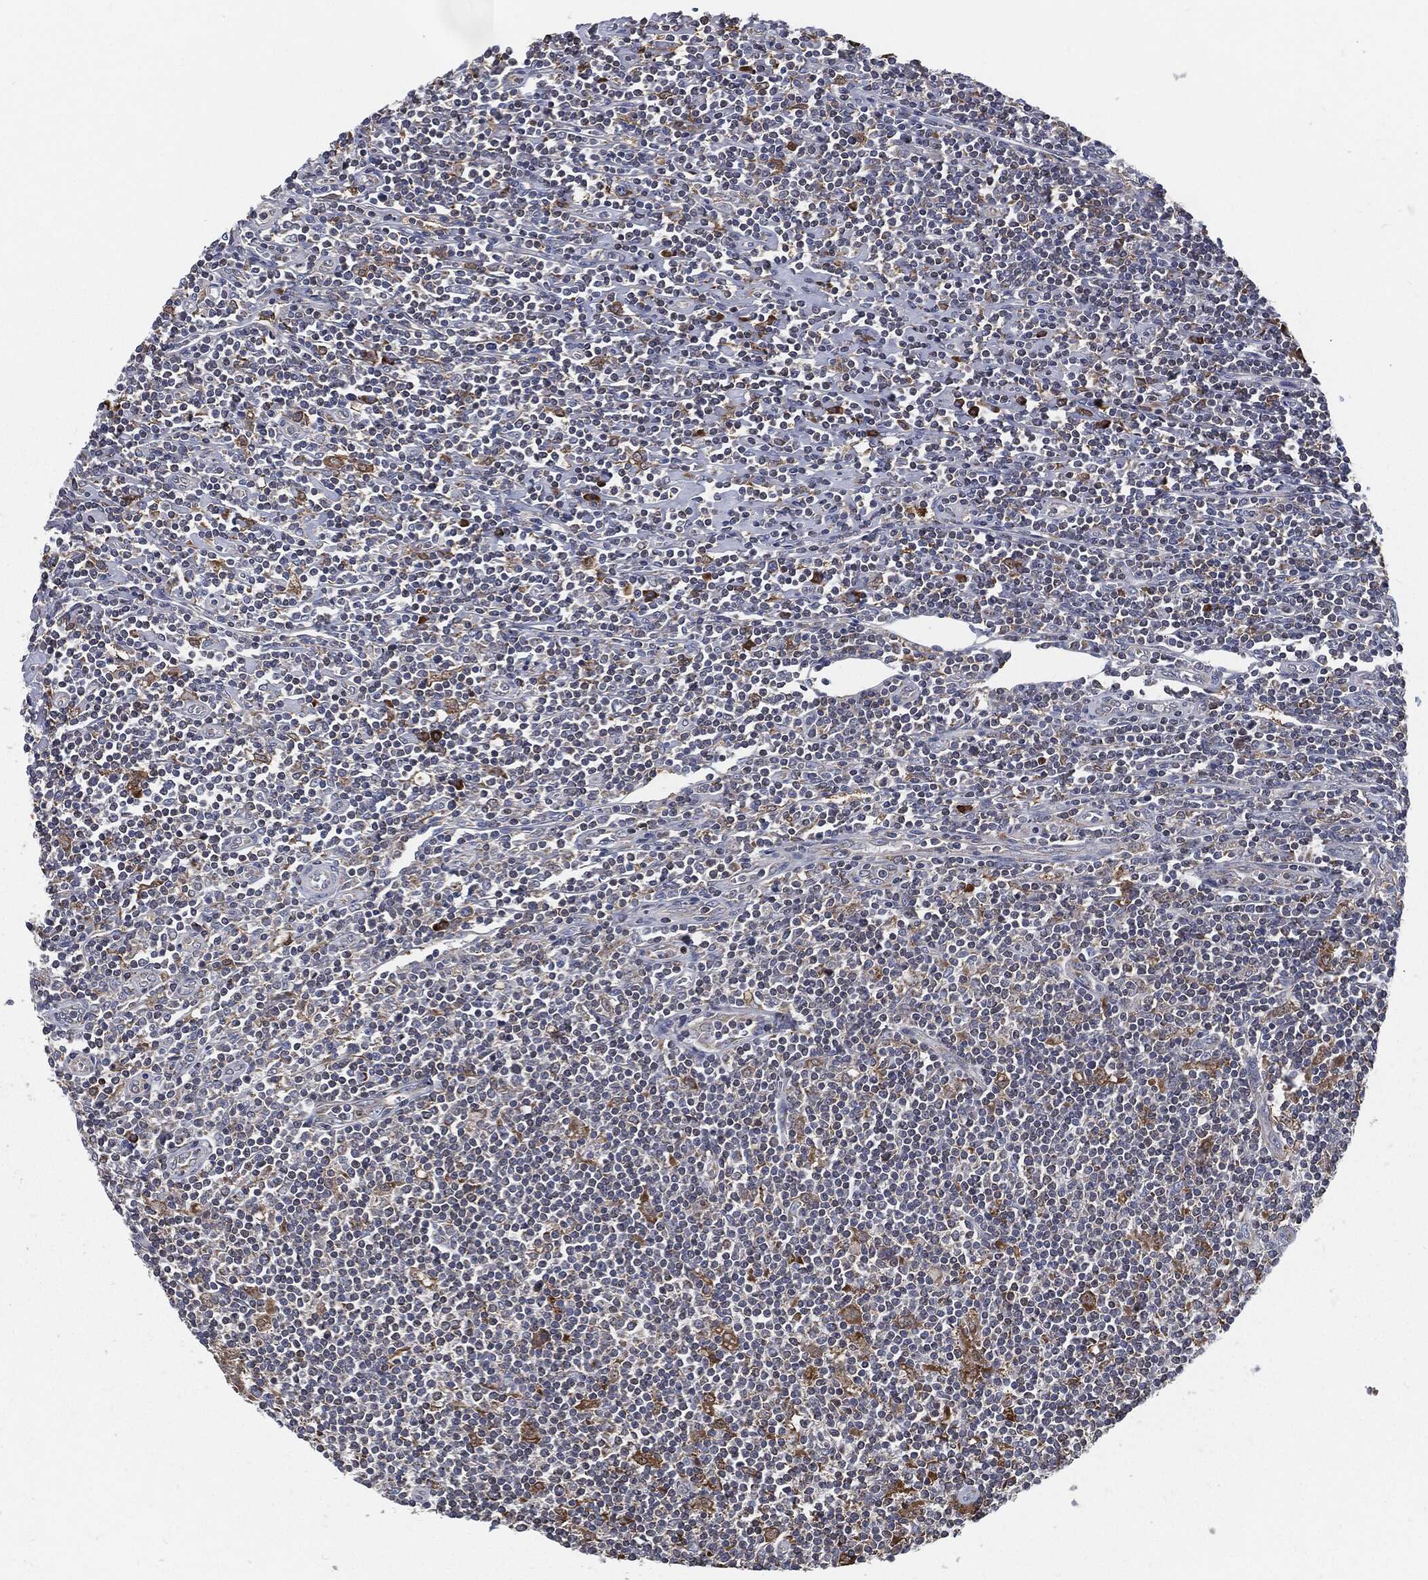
{"staining": {"intensity": "moderate", "quantity": "25%-75%", "location": "cytoplasmic/membranous"}, "tissue": "lymphoma", "cell_type": "Tumor cells", "image_type": "cancer", "snomed": [{"axis": "morphology", "description": "Hodgkin's disease, NOS"}, {"axis": "topography", "description": "Lymph node"}], "caption": "Moderate cytoplasmic/membranous positivity for a protein is seen in approximately 25%-75% of tumor cells of lymphoma using IHC.", "gene": "PRDX4", "patient": {"sex": "male", "age": 40}}